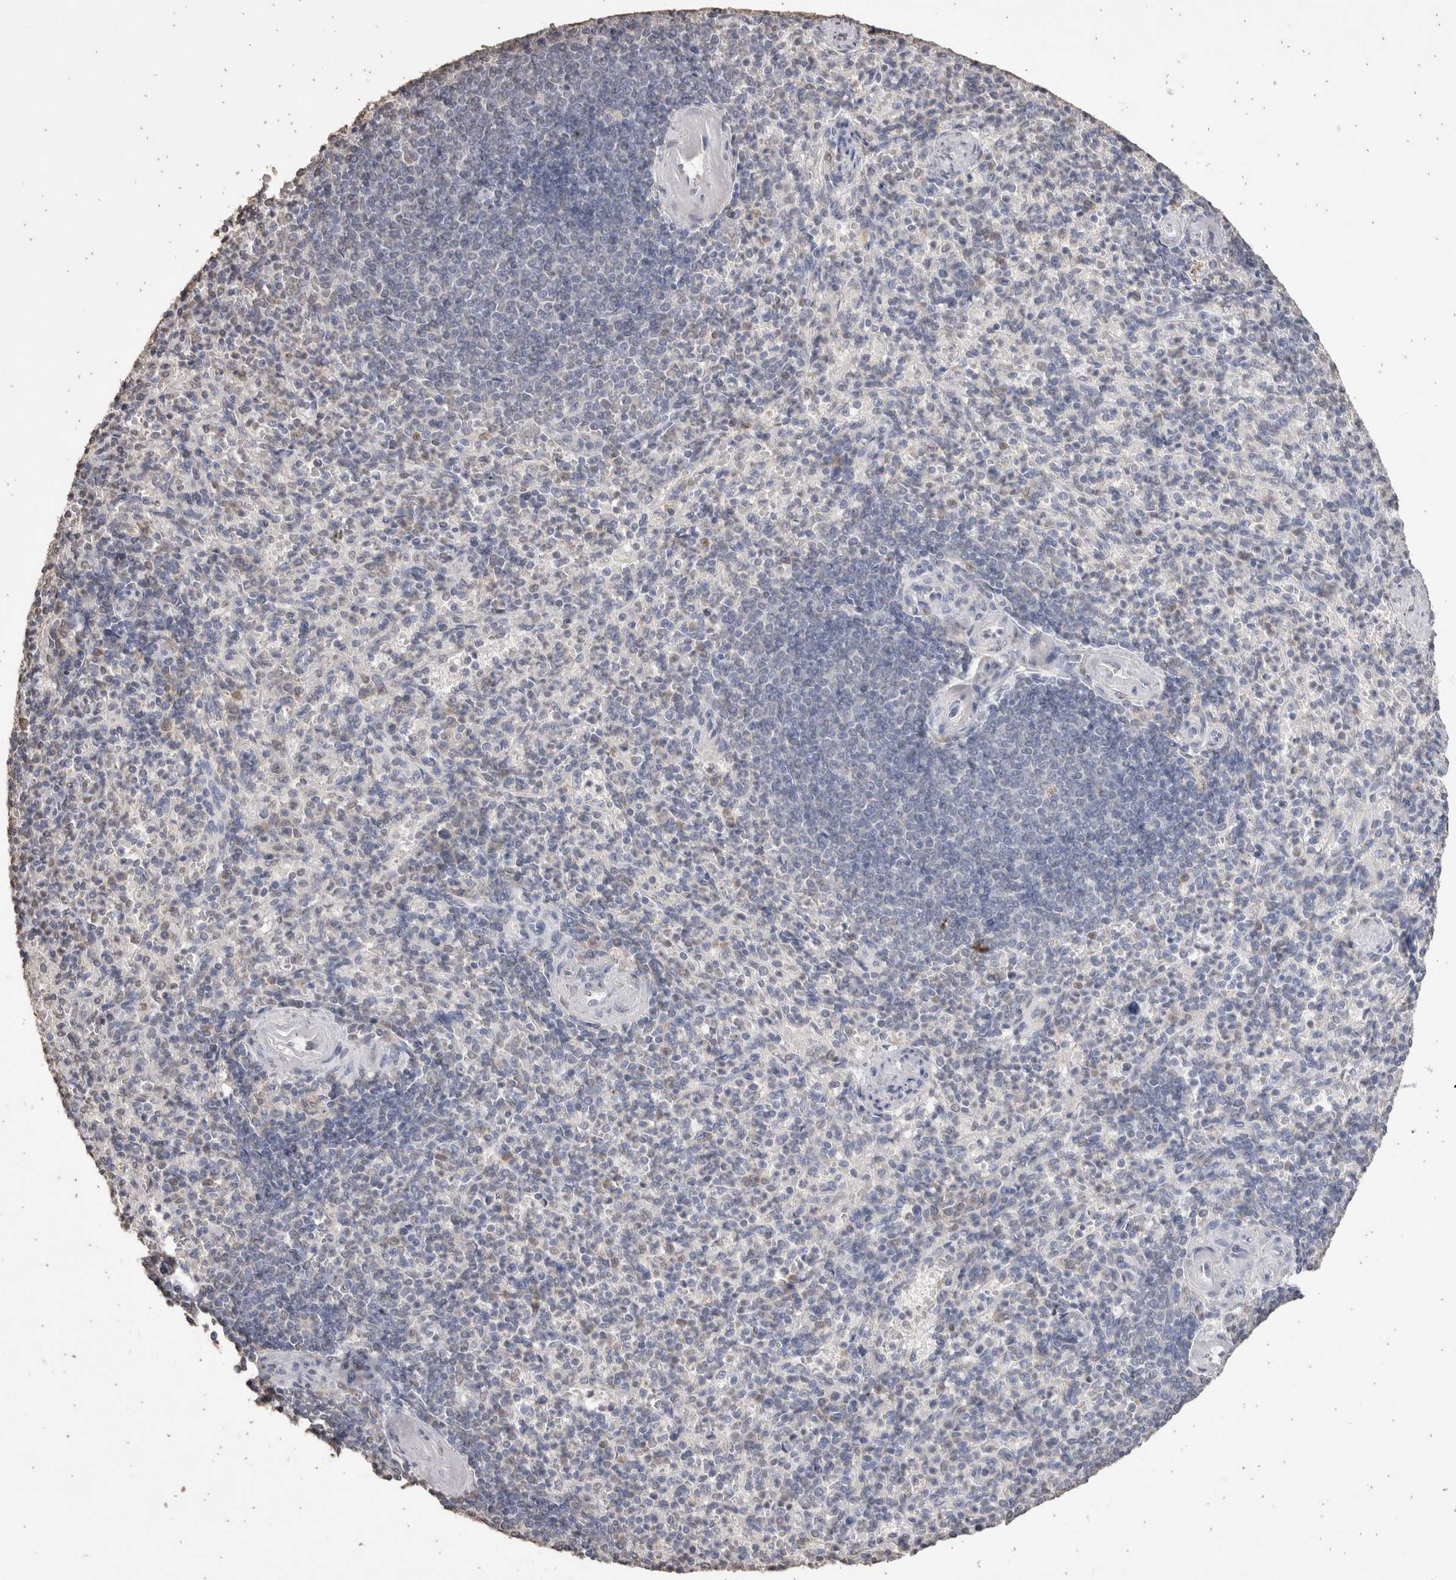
{"staining": {"intensity": "negative", "quantity": "none", "location": "none"}, "tissue": "spleen", "cell_type": "Cells in red pulp", "image_type": "normal", "snomed": [{"axis": "morphology", "description": "Normal tissue, NOS"}, {"axis": "topography", "description": "Spleen"}], "caption": "Immunohistochemistry (IHC) histopathology image of normal spleen stained for a protein (brown), which reveals no staining in cells in red pulp.", "gene": "LGALS2", "patient": {"sex": "female", "age": 74}}